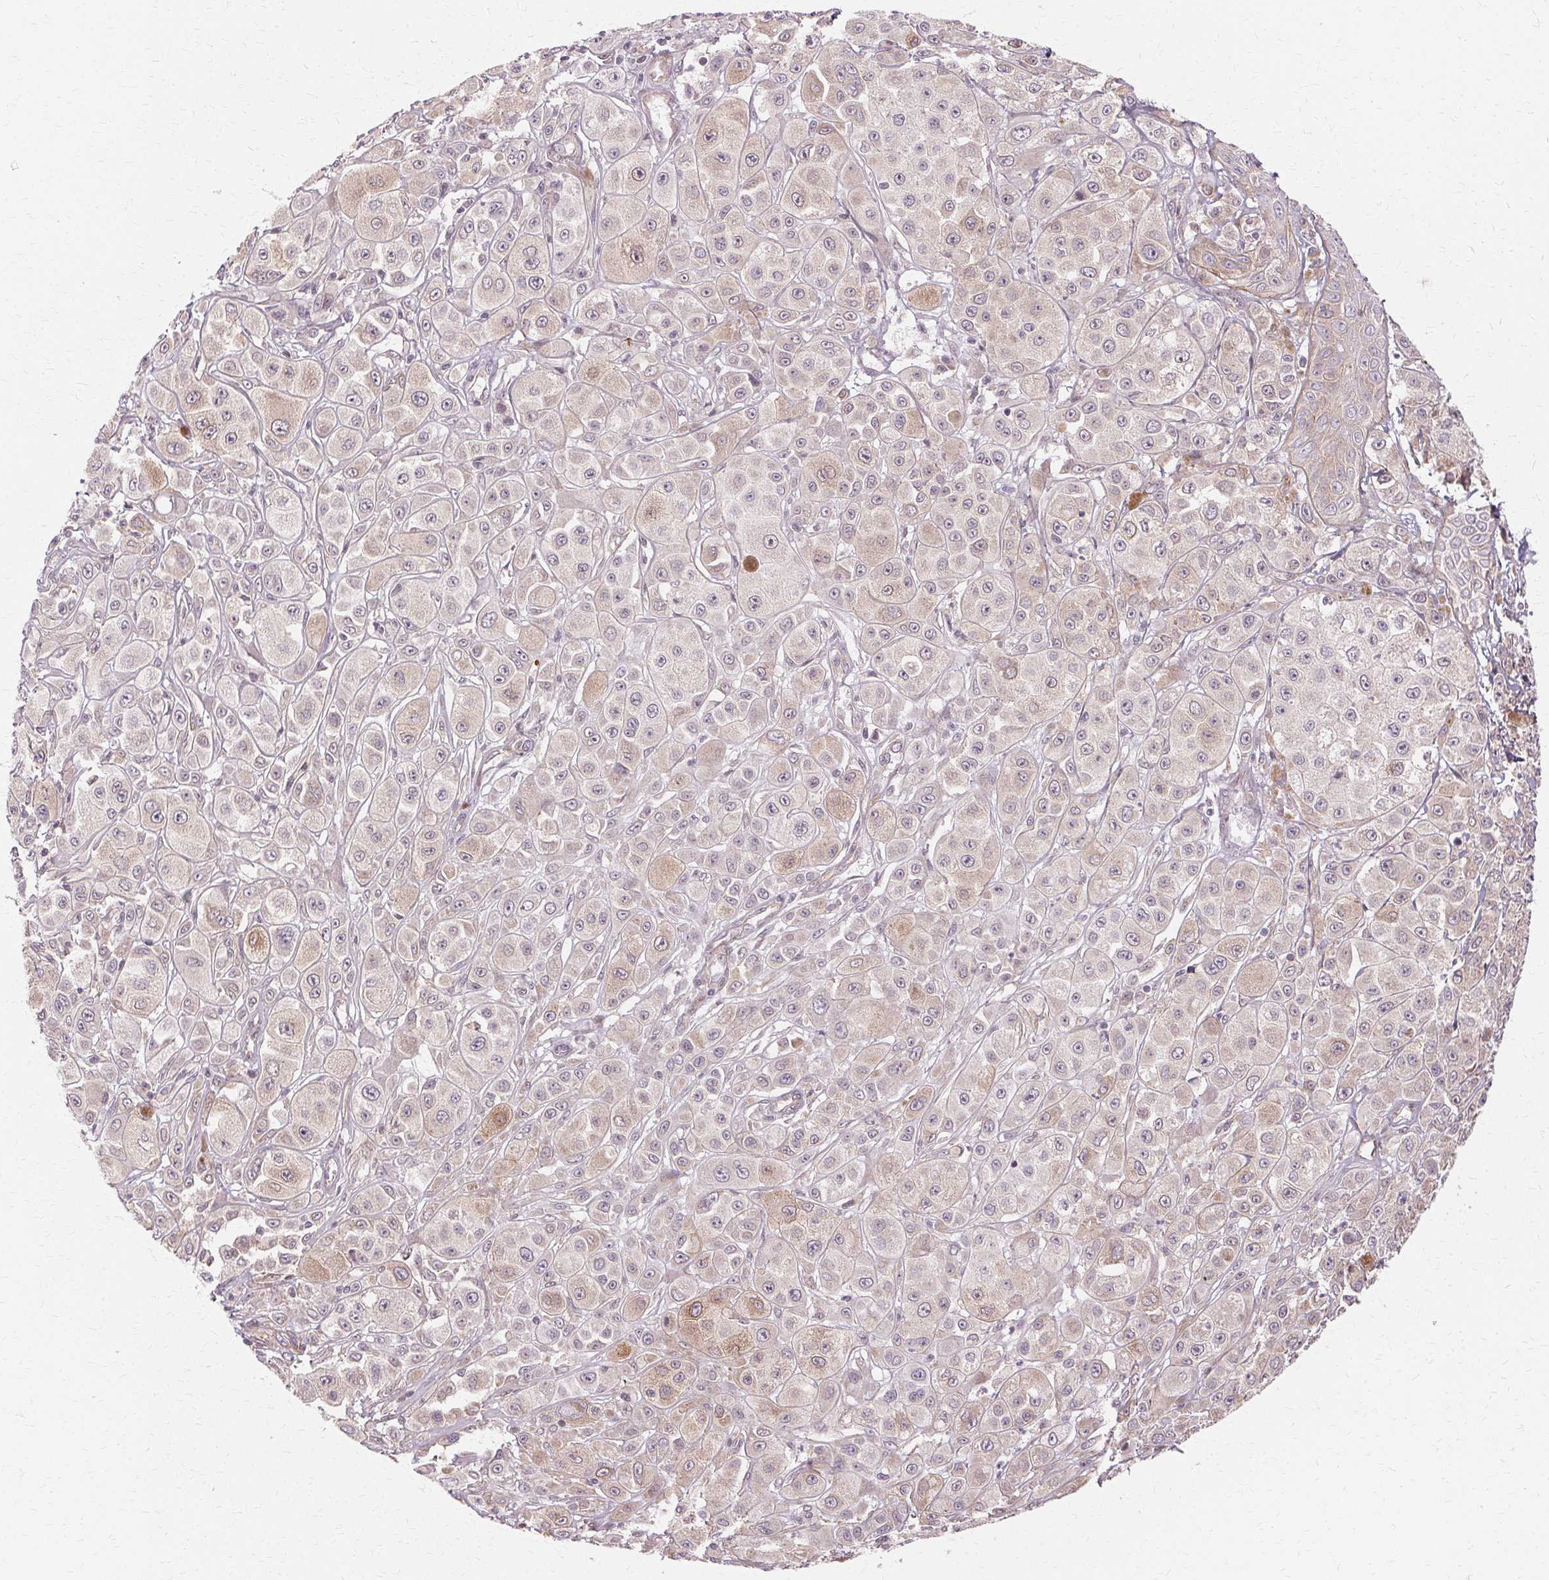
{"staining": {"intensity": "weak", "quantity": "<25%", "location": "cytoplasmic/membranous"}, "tissue": "melanoma", "cell_type": "Tumor cells", "image_type": "cancer", "snomed": [{"axis": "morphology", "description": "Malignant melanoma, NOS"}, {"axis": "topography", "description": "Skin"}], "caption": "IHC photomicrograph of neoplastic tissue: malignant melanoma stained with DAB (3,3'-diaminobenzidine) demonstrates no significant protein expression in tumor cells.", "gene": "USP8", "patient": {"sex": "male", "age": 67}}